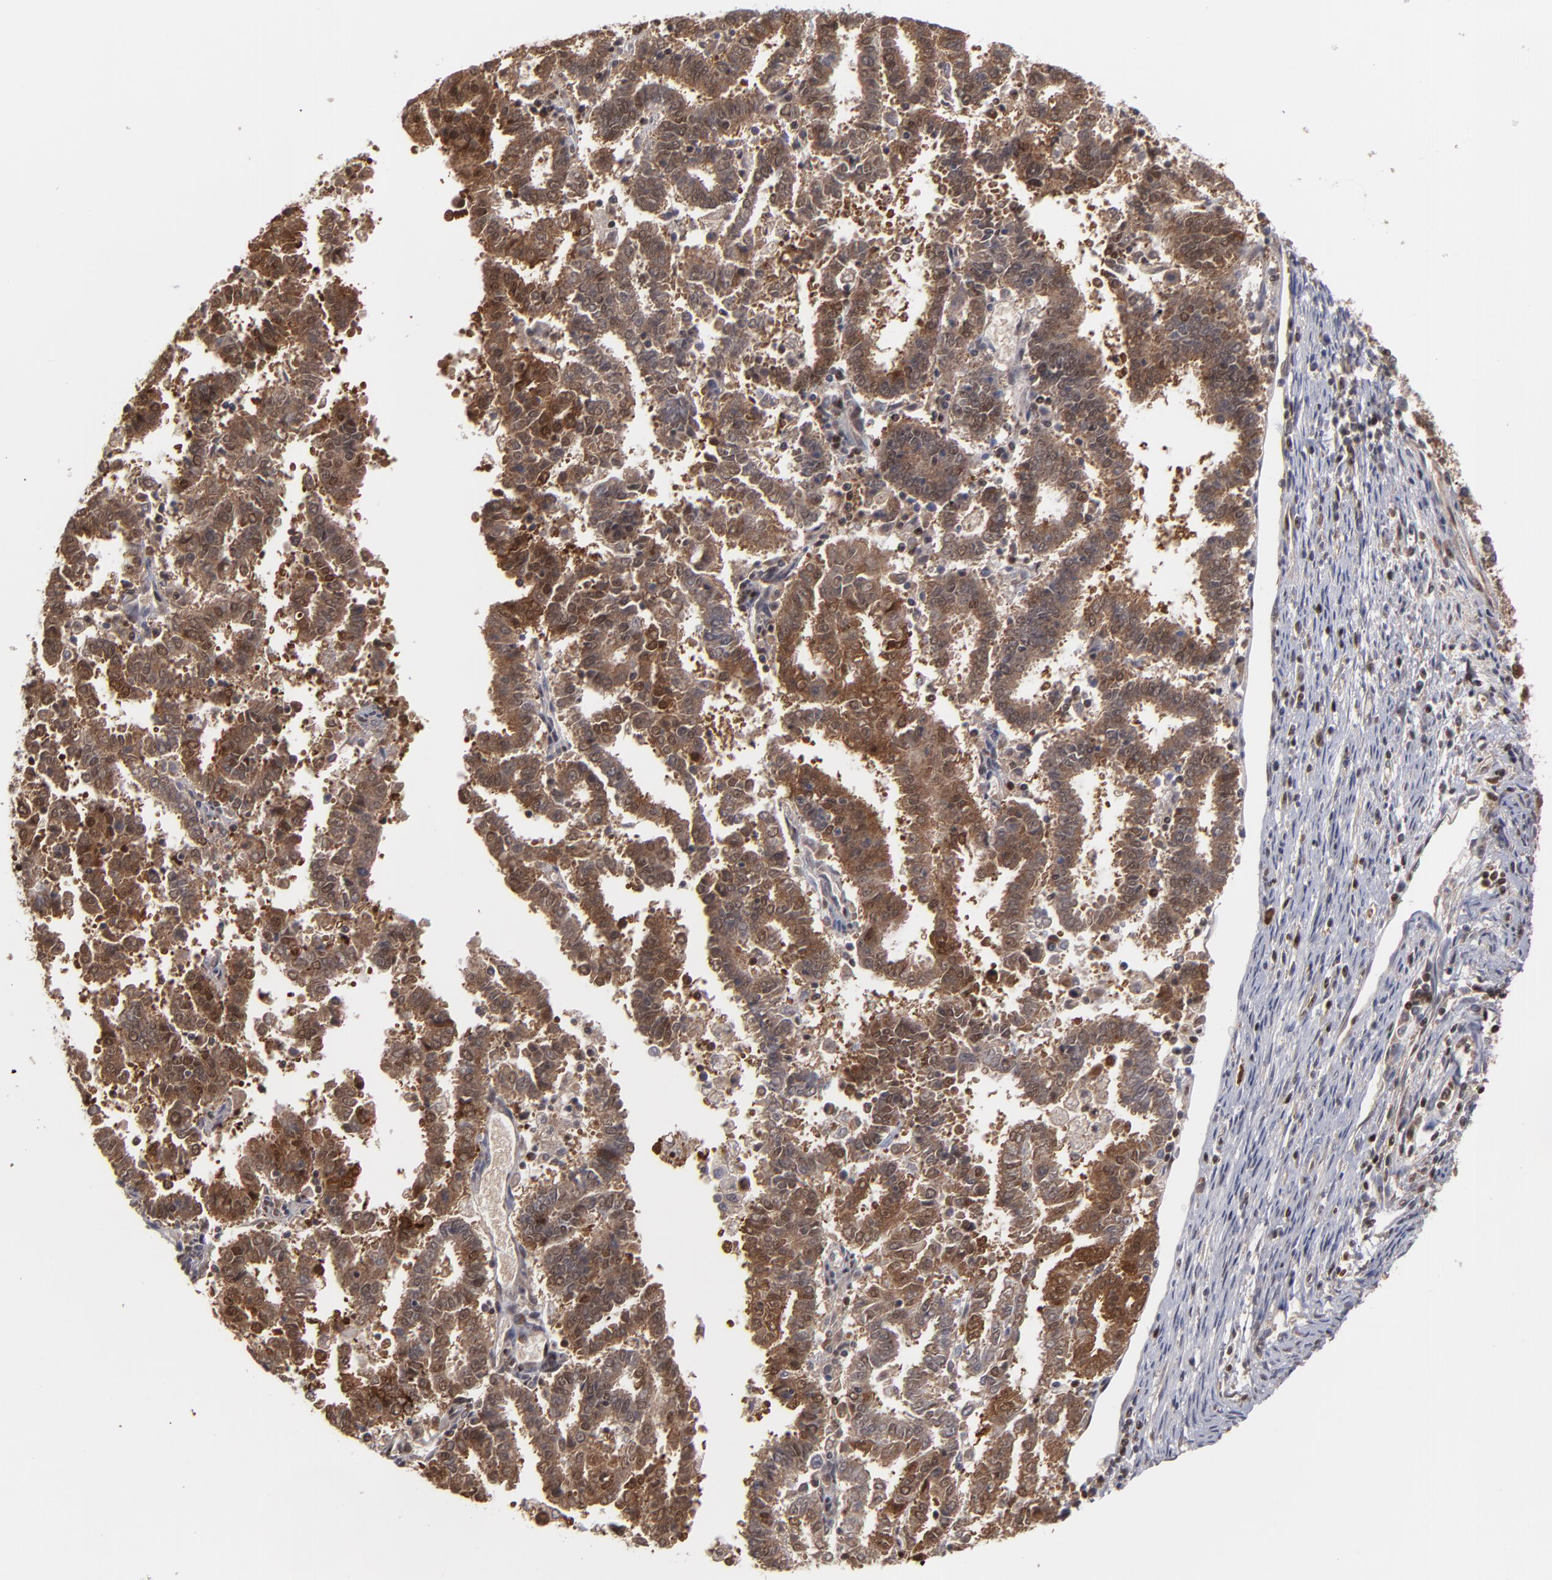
{"staining": {"intensity": "moderate", "quantity": ">75%", "location": "cytoplasmic/membranous,nuclear"}, "tissue": "endometrial cancer", "cell_type": "Tumor cells", "image_type": "cancer", "snomed": [{"axis": "morphology", "description": "Adenocarcinoma, NOS"}, {"axis": "topography", "description": "Uterus"}], "caption": "Human endometrial cancer (adenocarcinoma) stained for a protein (brown) demonstrates moderate cytoplasmic/membranous and nuclear positive positivity in about >75% of tumor cells.", "gene": "GSR", "patient": {"sex": "female", "age": 83}}